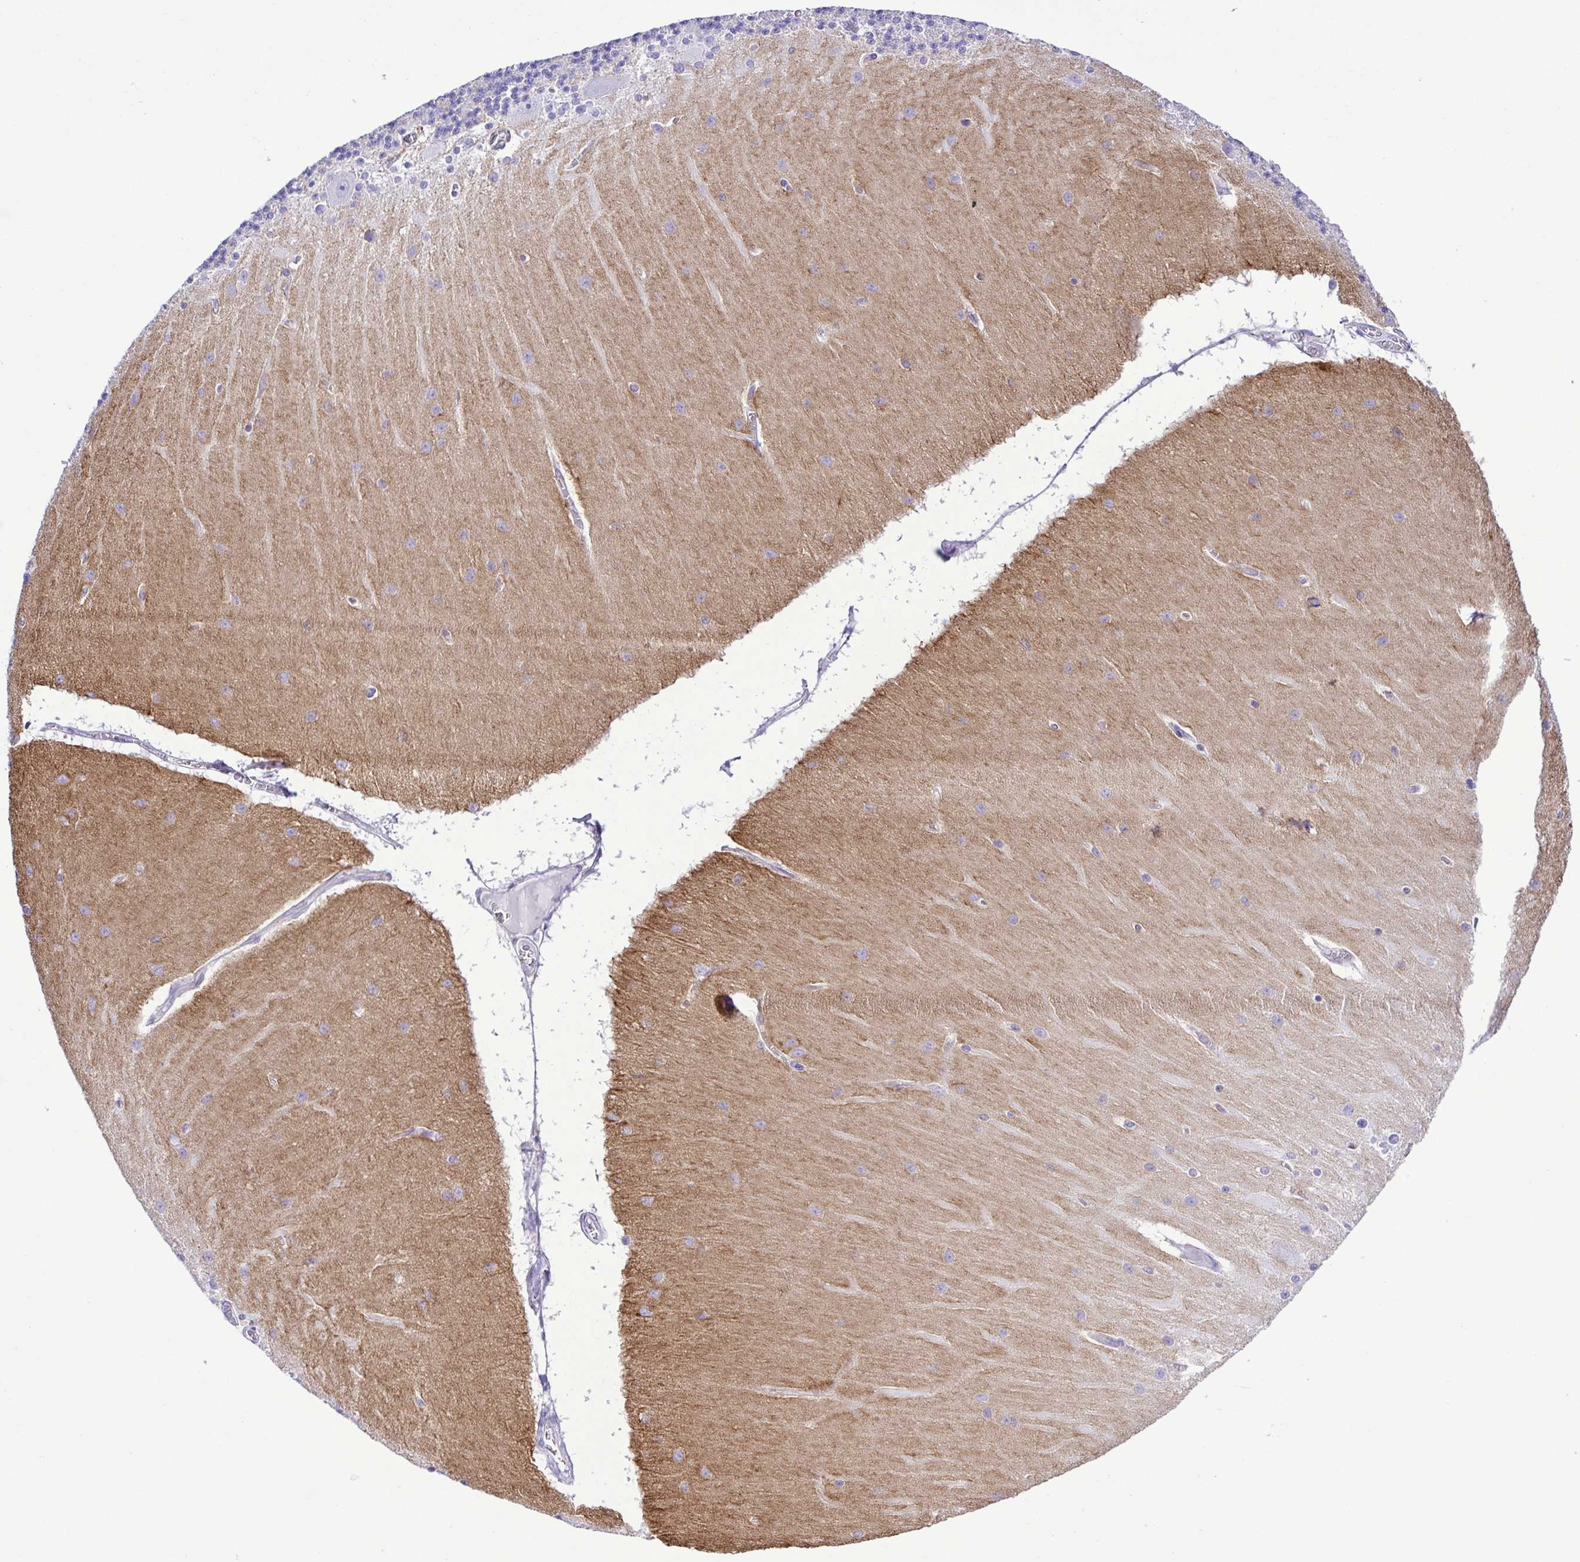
{"staining": {"intensity": "negative", "quantity": "none", "location": "none"}, "tissue": "cerebellum", "cell_type": "Cells in granular layer", "image_type": "normal", "snomed": [{"axis": "morphology", "description": "Normal tissue, NOS"}, {"axis": "topography", "description": "Cerebellum"}], "caption": "Immunohistochemistry of unremarkable human cerebellum demonstrates no expression in cells in granular layer.", "gene": "SYT1", "patient": {"sex": "female", "age": 54}}